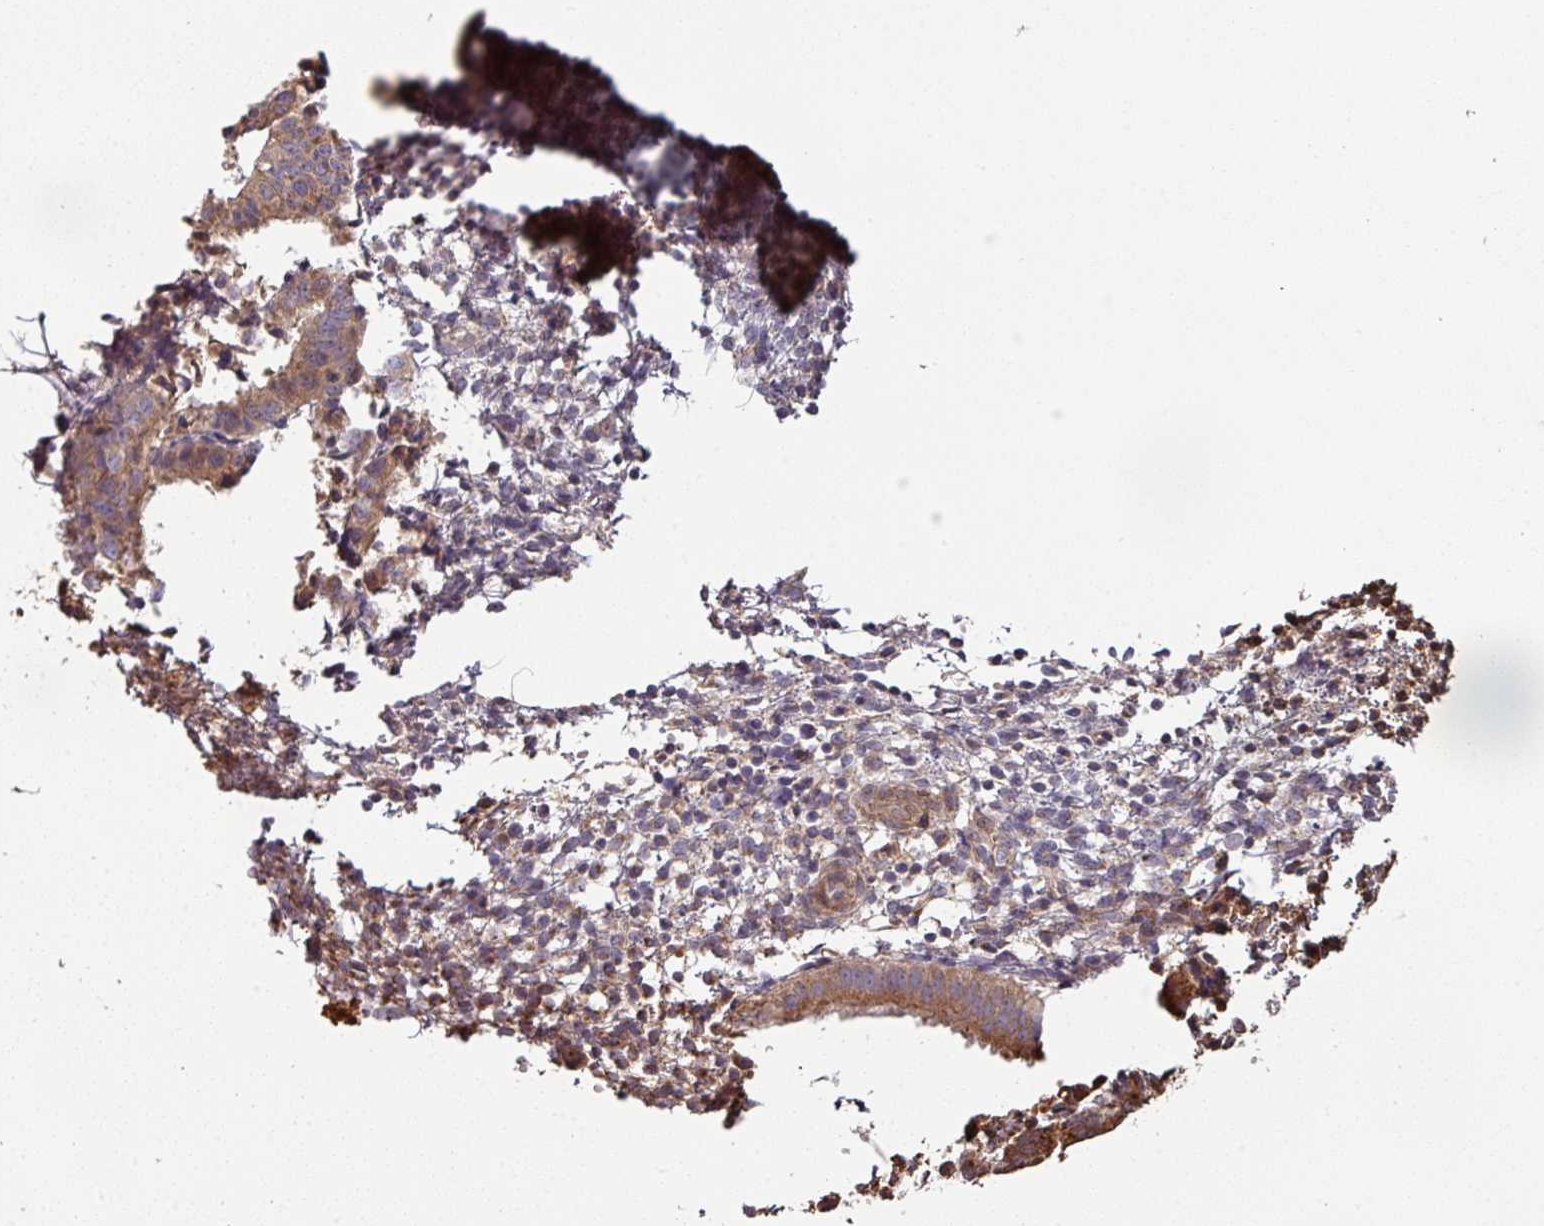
{"staining": {"intensity": "moderate", "quantity": "<25%", "location": "cytoplasmic/membranous"}, "tissue": "endometrium", "cell_type": "Cells in endometrial stroma", "image_type": "normal", "snomed": [{"axis": "morphology", "description": "Normal tissue, NOS"}, {"axis": "topography", "description": "Endometrium"}], "caption": "Immunohistochemistry (IHC) histopathology image of unremarkable human endometrium stained for a protein (brown), which exhibits low levels of moderate cytoplasmic/membranous staining in approximately <25% of cells in endometrial stroma.", "gene": "SIK1", "patient": {"sex": "female", "age": 49}}